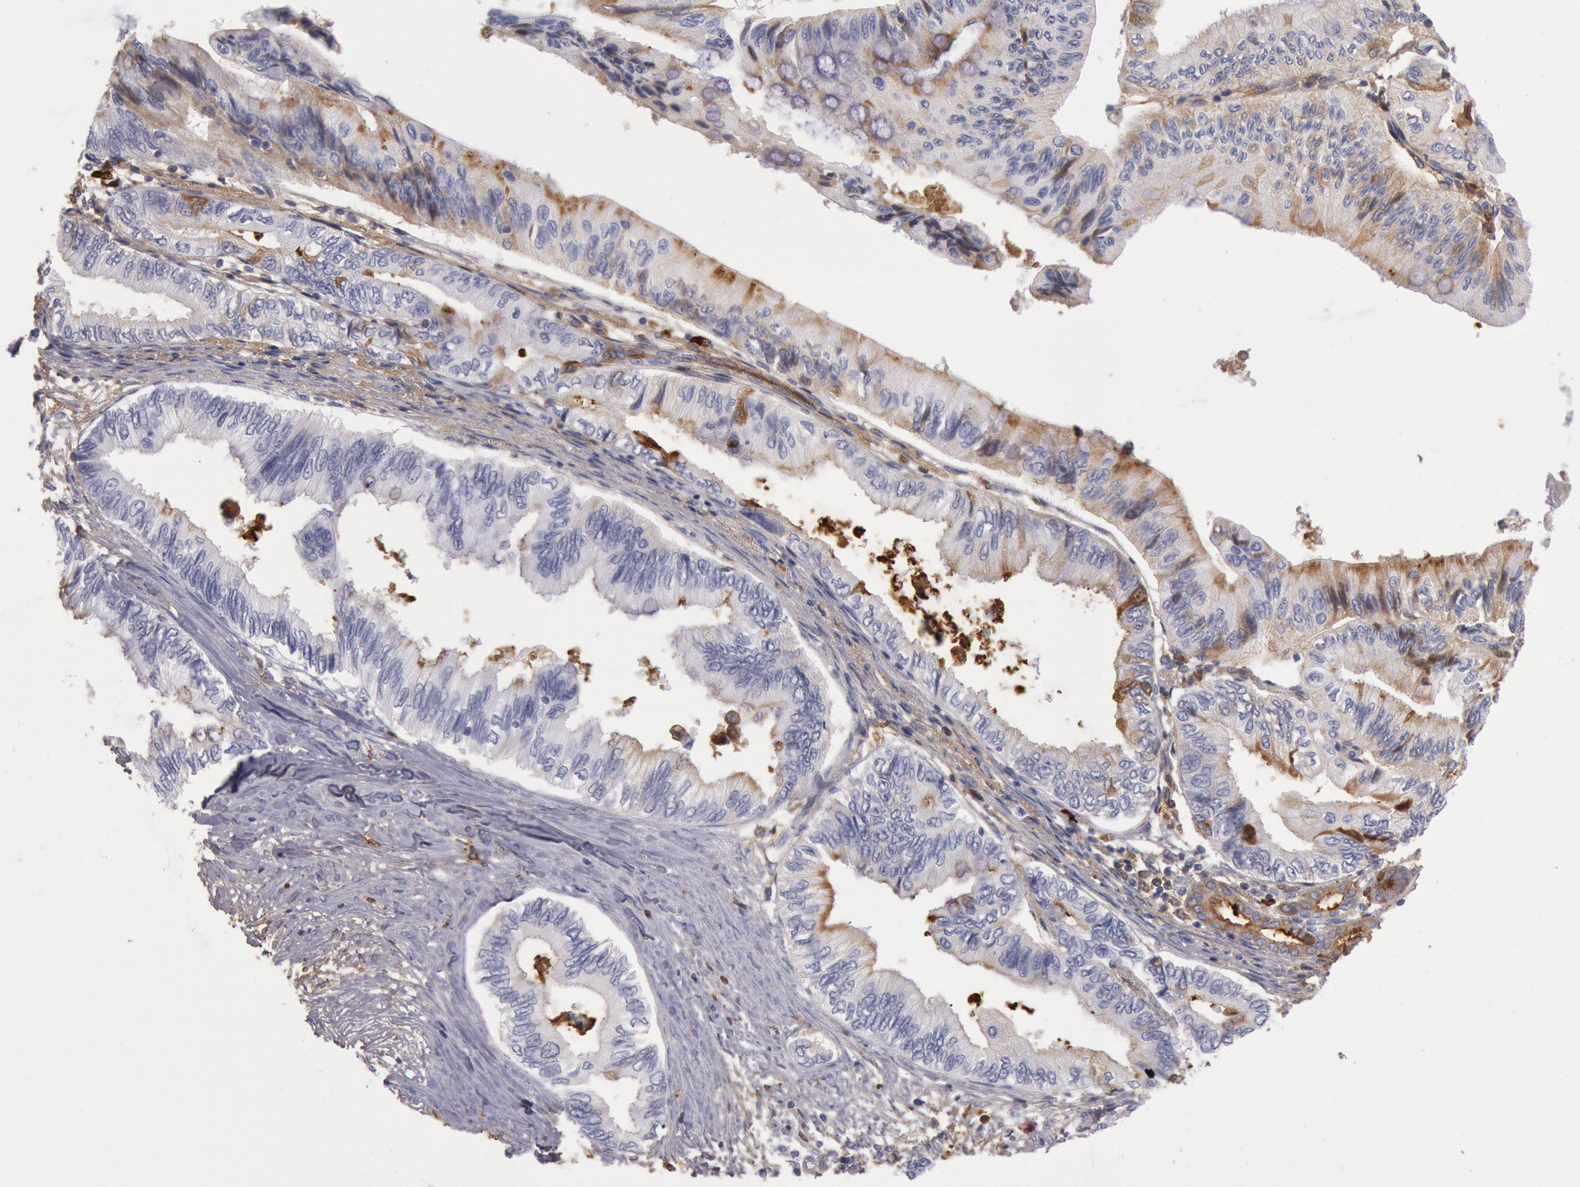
{"staining": {"intensity": "negative", "quantity": "none", "location": "none"}, "tissue": "pancreatic cancer", "cell_type": "Tumor cells", "image_type": "cancer", "snomed": [{"axis": "morphology", "description": "Adenocarcinoma, NOS"}, {"axis": "topography", "description": "Pancreas"}], "caption": "Immunohistochemistry of human pancreatic adenocarcinoma displays no staining in tumor cells.", "gene": "IGHA1", "patient": {"sex": "female", "age": 66}}